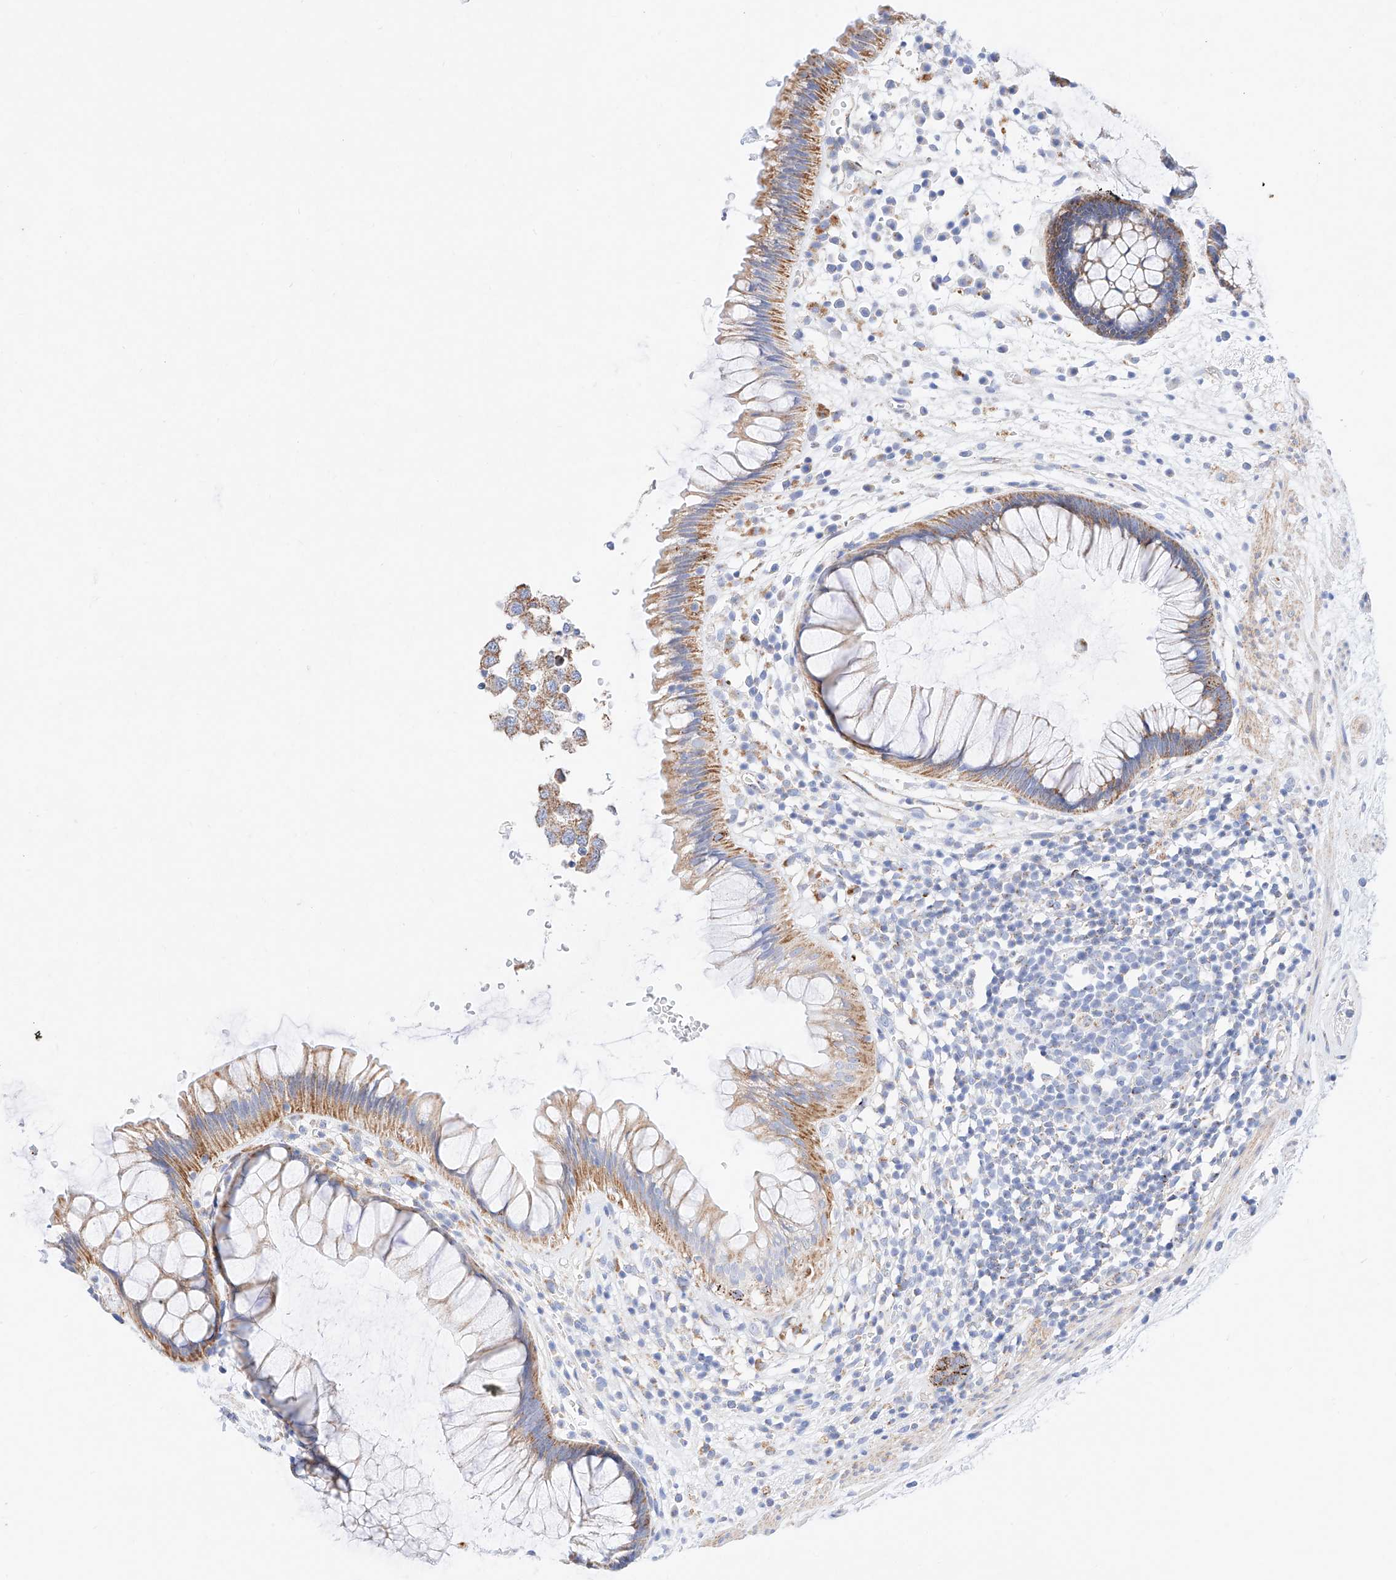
{"staining": {"intensity": "moderate", "quantity": ">75%", "location": "cytoplasmic/membranous"}, "tissue": "rectum", "cell_type": "Glandular cells", "image_type": "normal", "snomed": [{"axis": "morphology", "description": "Normal tissue, NOS"}, {"axis": "topography", "description": "Rectum"}], "caption": "This histopathology image shows immunohistochemistry (IHC) staining of normal rectum, with medium moderate cytoplasmic/membranous positivity in about >75% of glandular cells.", "gene": "C6orf62", "patient": {"sex": "male", "age": 51}}